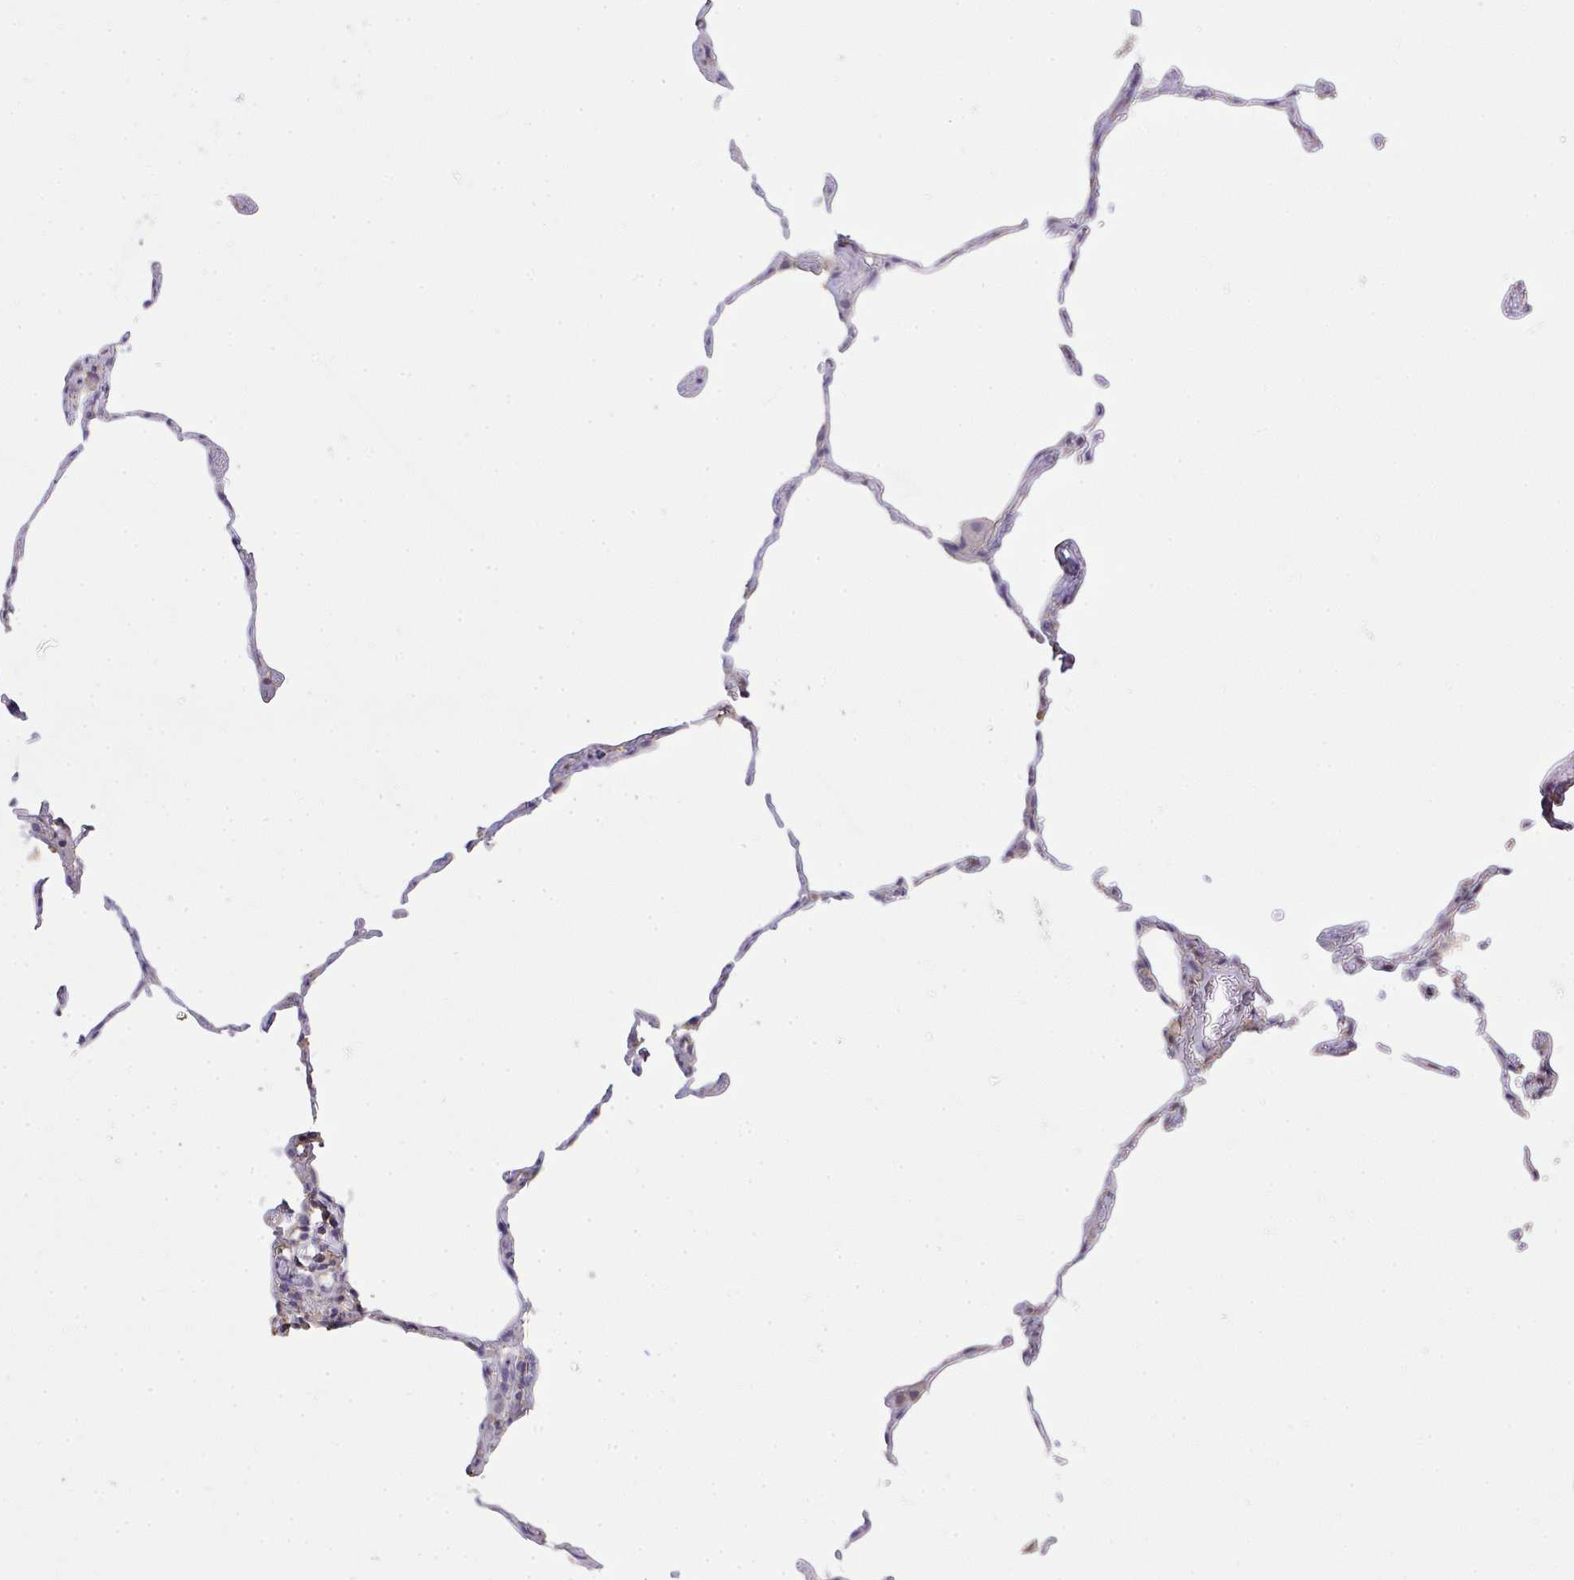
{"staining": {"intensity": "negative", "quantity": "none", "location": "none"}, "tissue": "lung", "cell_type": "Alveolar cells", "image_type": "normal", "snomed": [{"axis": "morphology", "description": "Normal tissue, NOS"}, {"axis": "topography", "description": "Lung"}], "caption": "Alveolar cells are negative for protein expression in benign human lung. (DAB immunohistochemistry visualized using brightfield microscopy, high magnification).", "gene": "IL23R", "patient": {"sex": "female", "age": 57}}